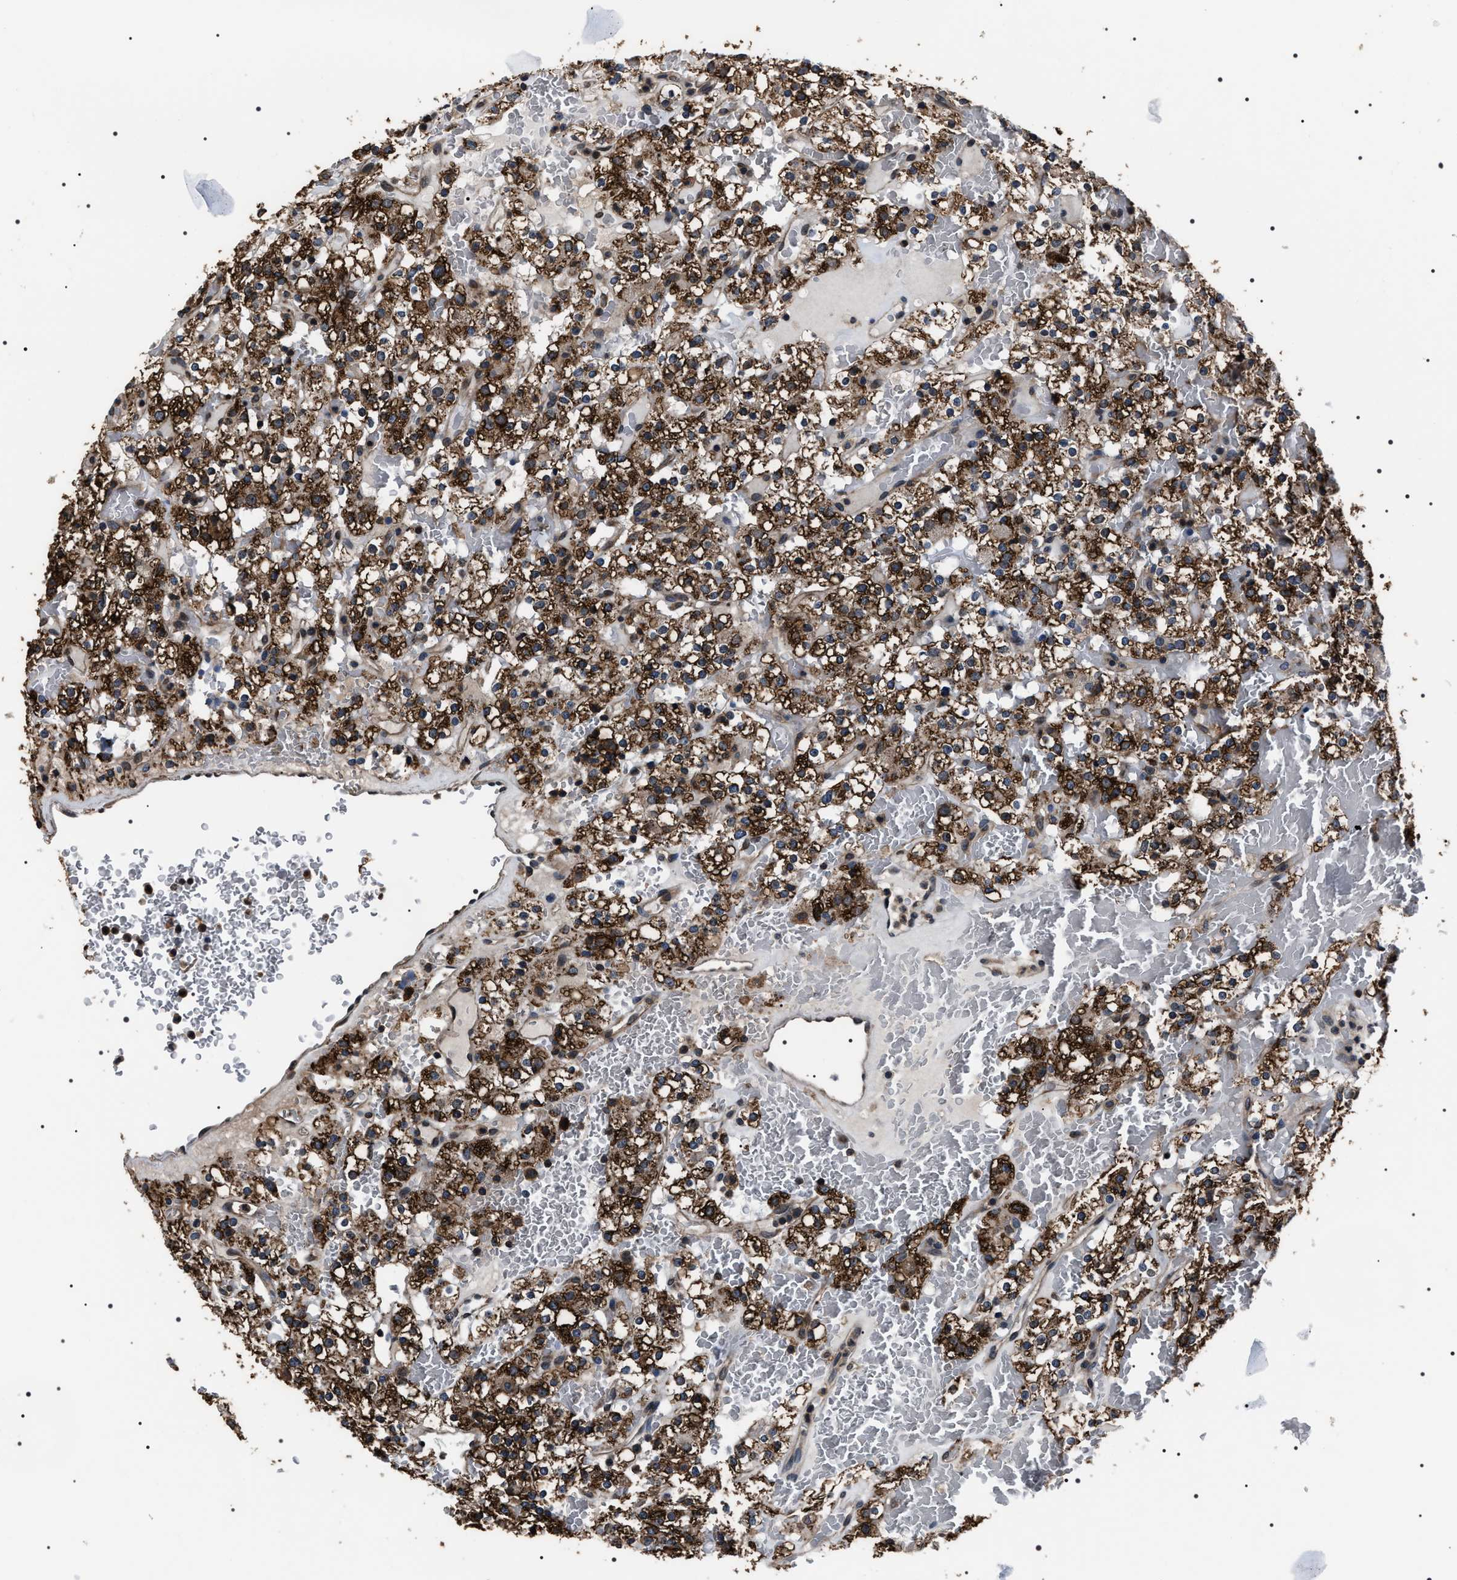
{"staining": {"intensity": "moderate", "quantity": ">75%", "location": "cytoplasmic/membranous"}, "tissue": "renal cancer", "cell_type": "Tumor cells", "image_type": "cancer", "snomed": [{"axis": "morphology", "description": "Normal tissue, NOS"}, {"axis": "morphology", "description": "Adenocarcinoma, NOS"}, {"axis": "topography", "description": "Kidney"}], "caption": "Tumor cells display moderate cytoplasmic/membranous staining in approximately >75% of cells in renal cancer (adenocarcinoma).", "gene": "SIPA1", "patient": {"sex": "female", "age": 72}}